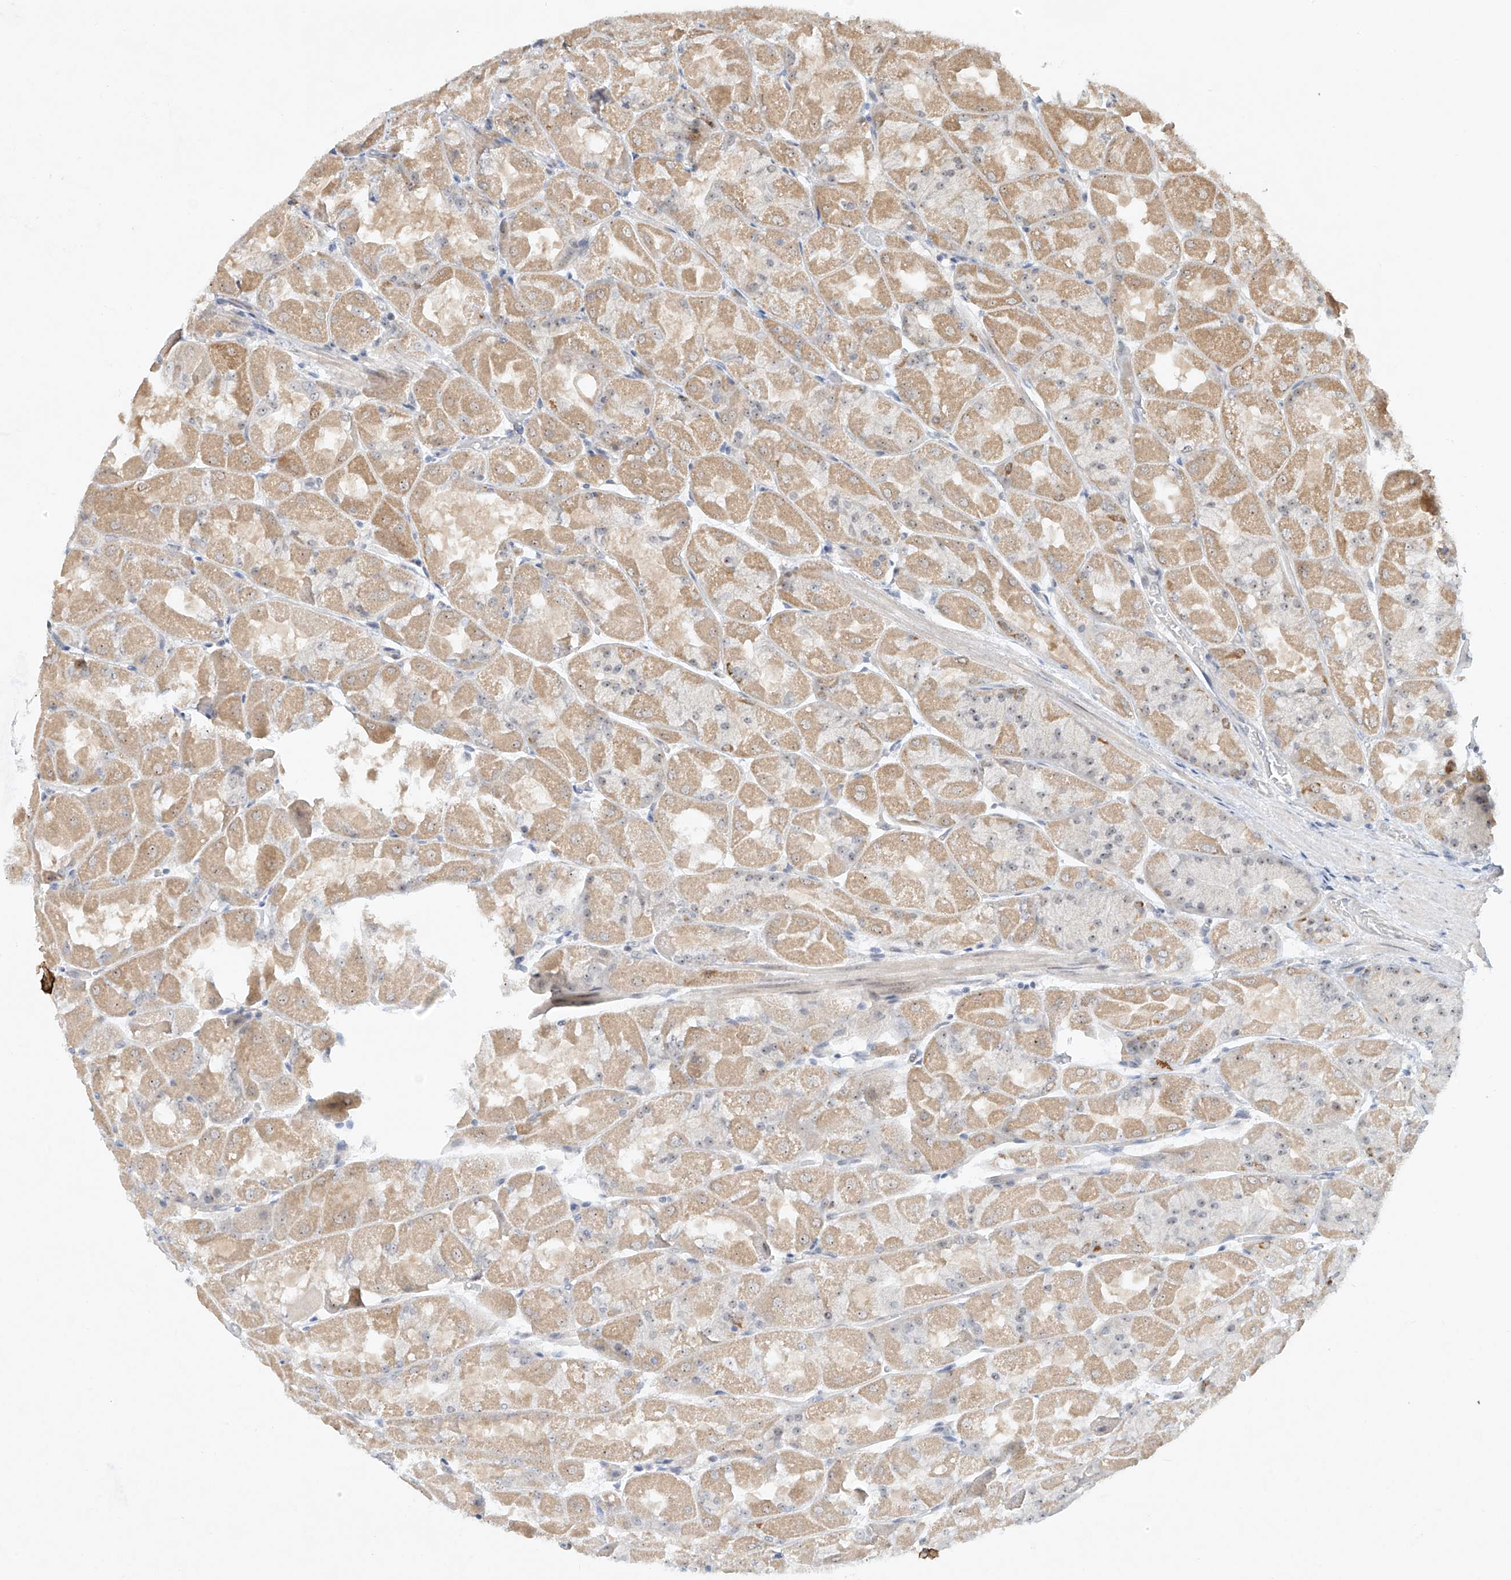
{"staining": {"intensity": "weak", "quantity": ">75%", "location": "cytoplasmic/membranous"}, "tissue": "stomach", "cell_type": "Glandular cells", "image_type": "normal", "snomed": [{"axis": "morphology", "description": "Normal tissue, NOS"}, {"axis": "topography", "description": "Stomach"}], "caption": "IHC image of benign human stomach stained for a protein (brown), which displays low levels of weak cytoplasmic/membranous expression in about >75% of glandular cells.", "gene": "TASP1", "patient": {"sex": "female", "age": 61}}